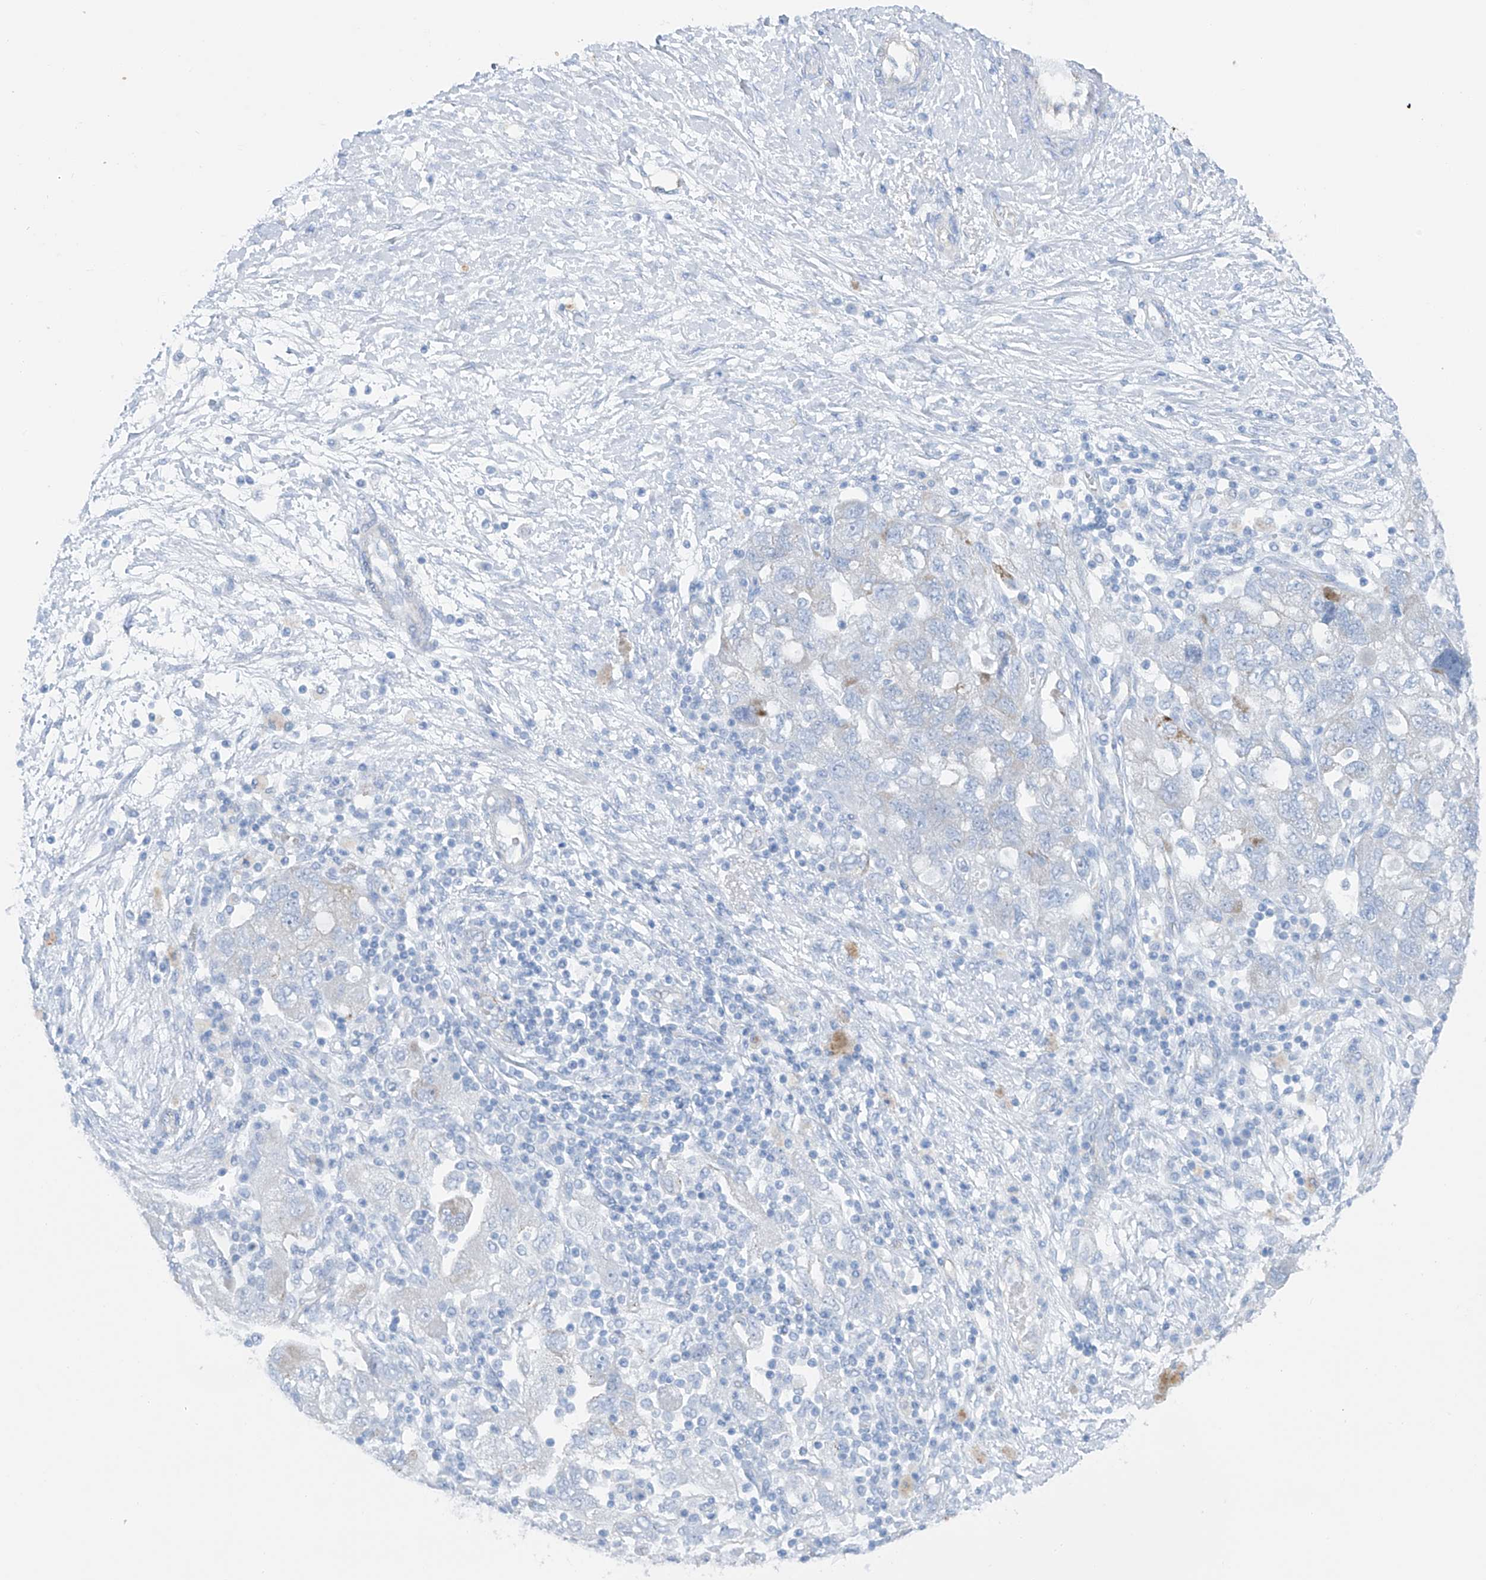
{"staining": {"intensity": "negative", "quantity": "none", "location": "none"}, "tissue": "ovarian cancer", "cell_type": "Tumor cells", "image_type": "cancer", "snomed": [{"axis": "morphology", "description": "Carcinoma, NOS"}, {"axis": "morphology", "description": "Cystadenocarcinoma, serous, NOS"}, {"axis": "topography", "description": "Ovary"}], "caption": "High power microscopy photomicrograph of an immunohistochemistry photomicrograph of ovarian carcinoma, revealing no significant expression in tumor cells.", "gene": "MAGI1", "patient": {"sex": "female", "age": 69}}